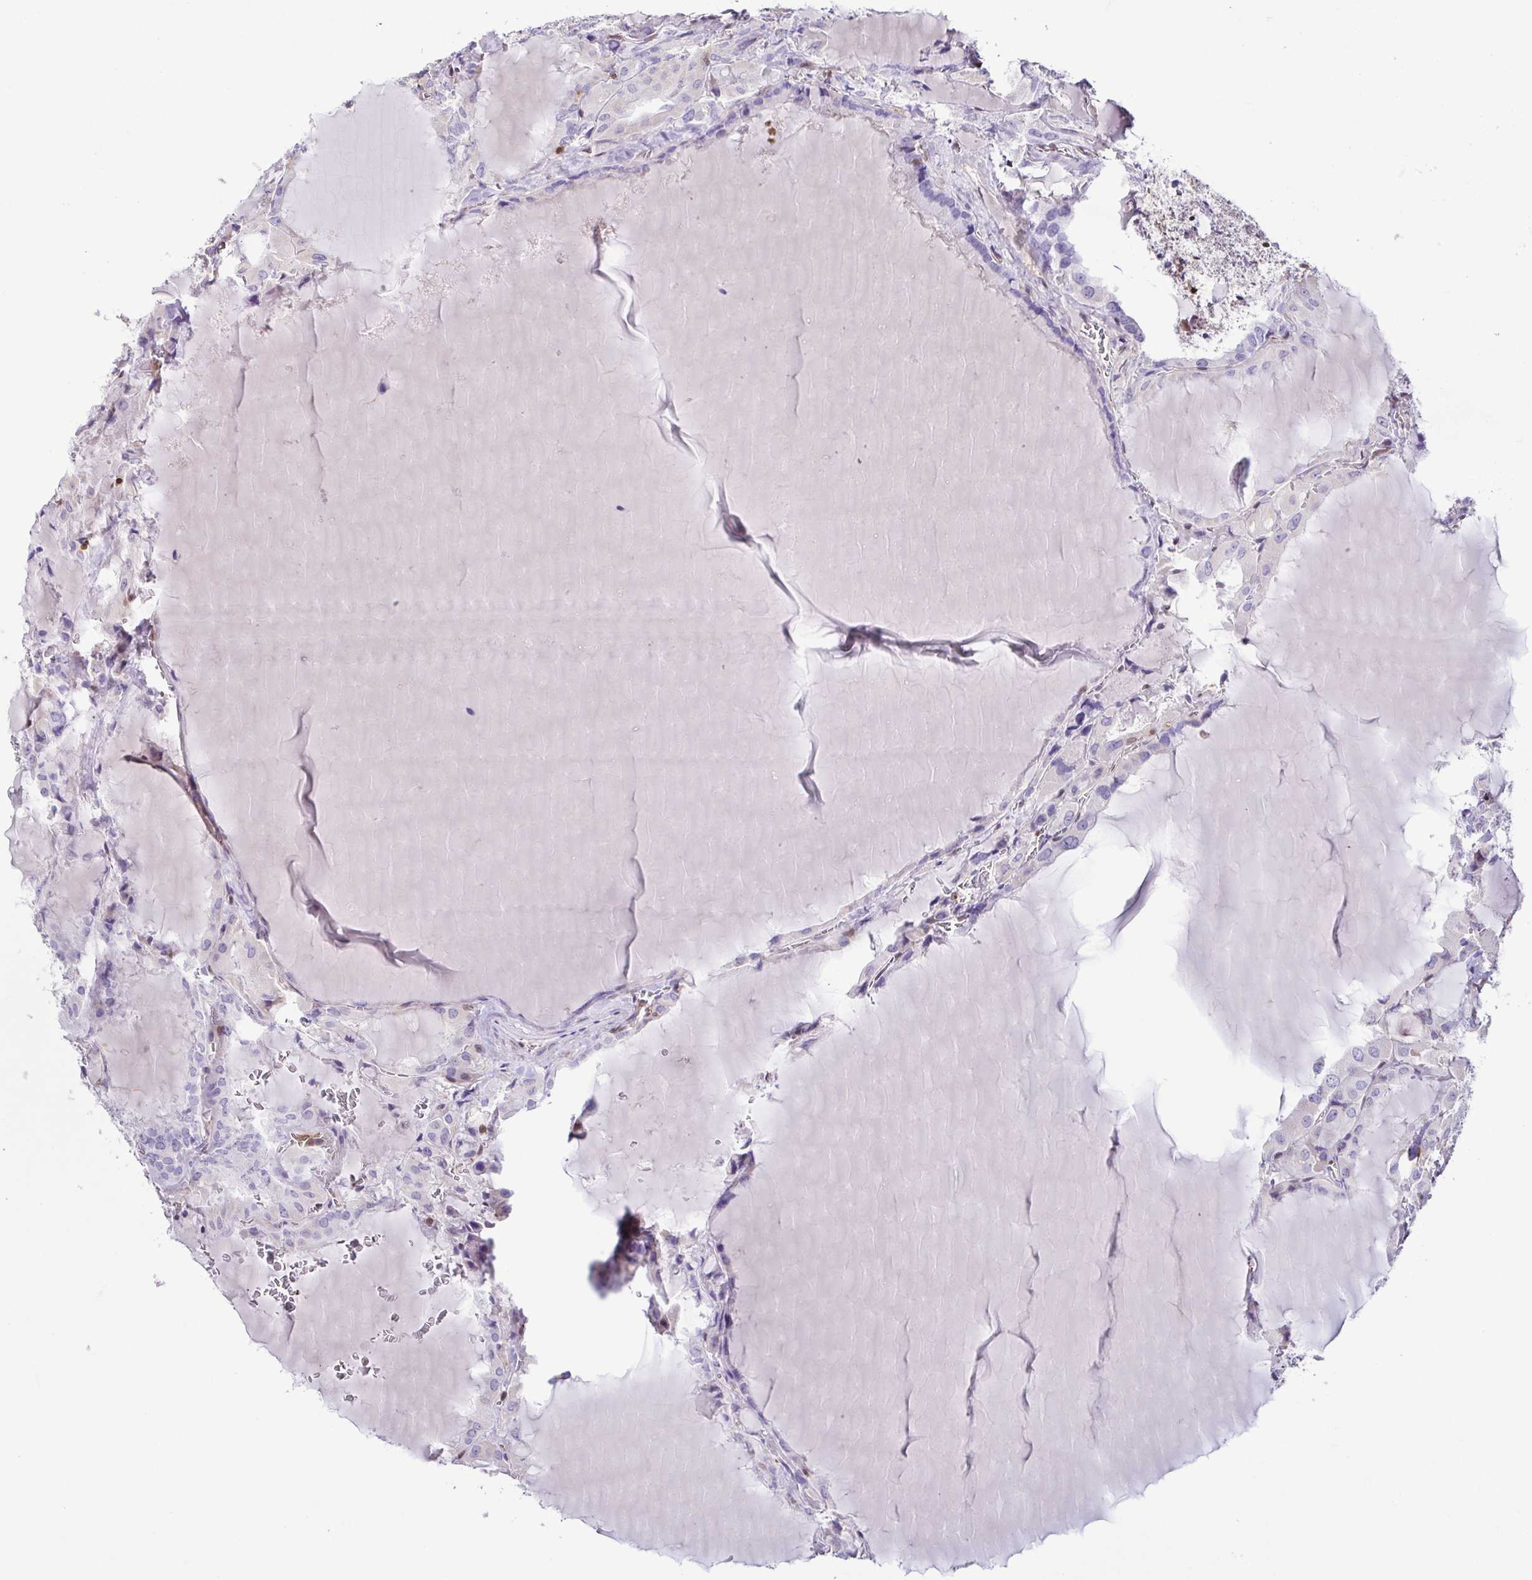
{"staining": {"intensity": "negative", "quantity": "none", "location": "none"}, "tissue": "thyroid cancer", "cell_type": "Tumor cells", "image_type": "cancer", "snomed": [{"axis": "morphology", "description": "Papillary adenocarcinoma, NOS"}, {"axis": "topography", "description": "Thyroid gland"}], "caption": "IHC photomicrograph of neoplastic tissue: human papillary adenocarcinoma (thyroid) stained with DAB (3,3'-diaminobenzidine) demonstrates no significant protein positivity in tumor cells.", "gene": "PSMB9", "patient": {"sex": "male", "age": 87}}